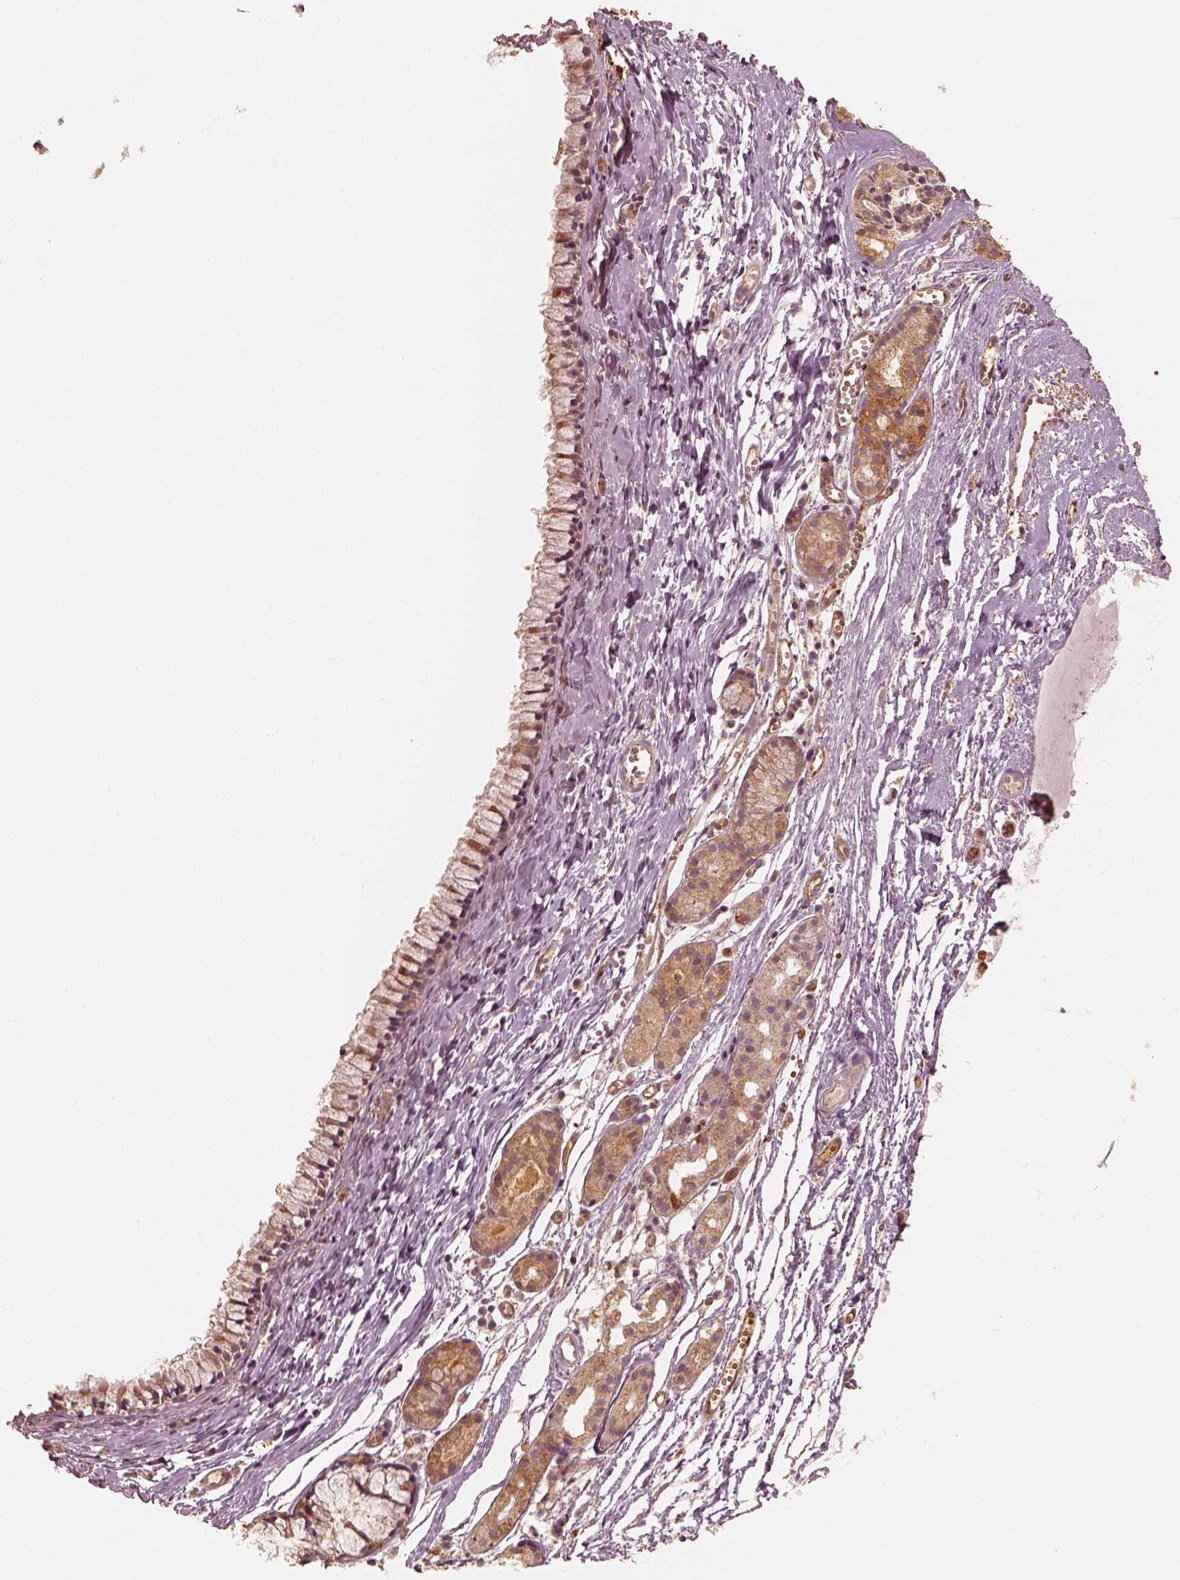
{"staining": {"intensity": "moderate", "quantity": ">75%", "location": "cytoplasmic/membranous"}, "tissue": "nasopharynx", "cell_type": "Respiratory epithelial cells", "image_type": "normal", "snomed": [{"axis": "morphology", "description": "Normal tissue, NOS"}, {"axis": "topography", "description": "Nasopharynx"}], "caption": "An immunohistochemistry (IHC) histopathology image of normal tissue is shown. Protein staining in brown highlights moderate cytoplasmic/membranous positivity in nasopharynx within respiratory epithelial cells.", "gene": "FSCN1", "patient": {"sex": "male", "age": 83}}